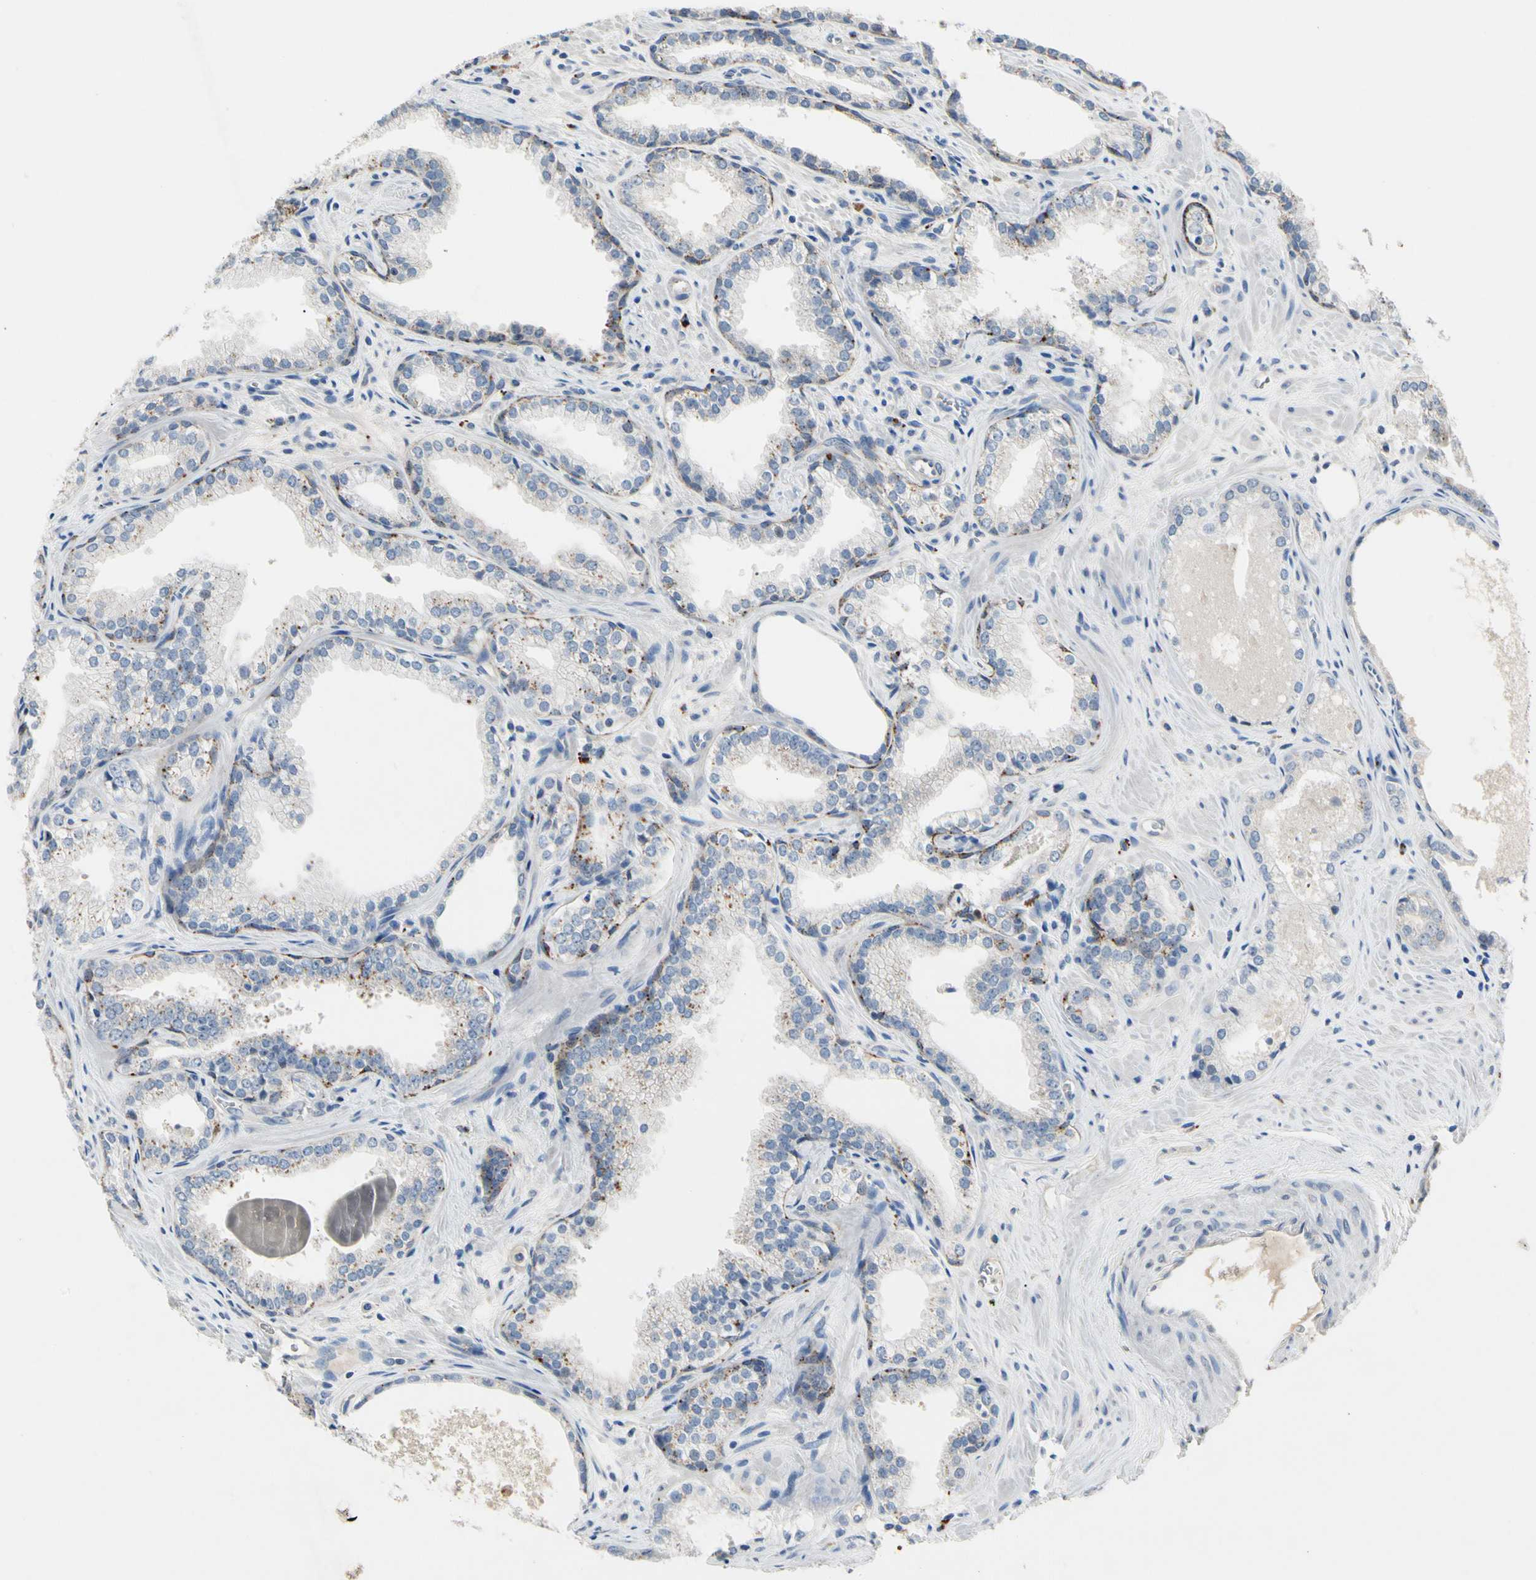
{"staining": {"intensity": "moderate", "quantity": "<25%", "location": "cytoplasmic/membranous"}, "tissue": "prostate cancer", "cell_type": "Tumor cells", "image_type": "cancer", "snomed": [{"axis": "morphology", "description": "Adenocarcinoma, Low grade"}, {"axis": "topography", "description": "Prostate"}], "caption": "Protein expression analysis of prostate adenocarcinoma (low-grade) shows moderate cytoplasmic/membranous expression in about <25% of tumor cells.", "gene": "RETSAT", "patient": {"sex": "male", "age": 60}}